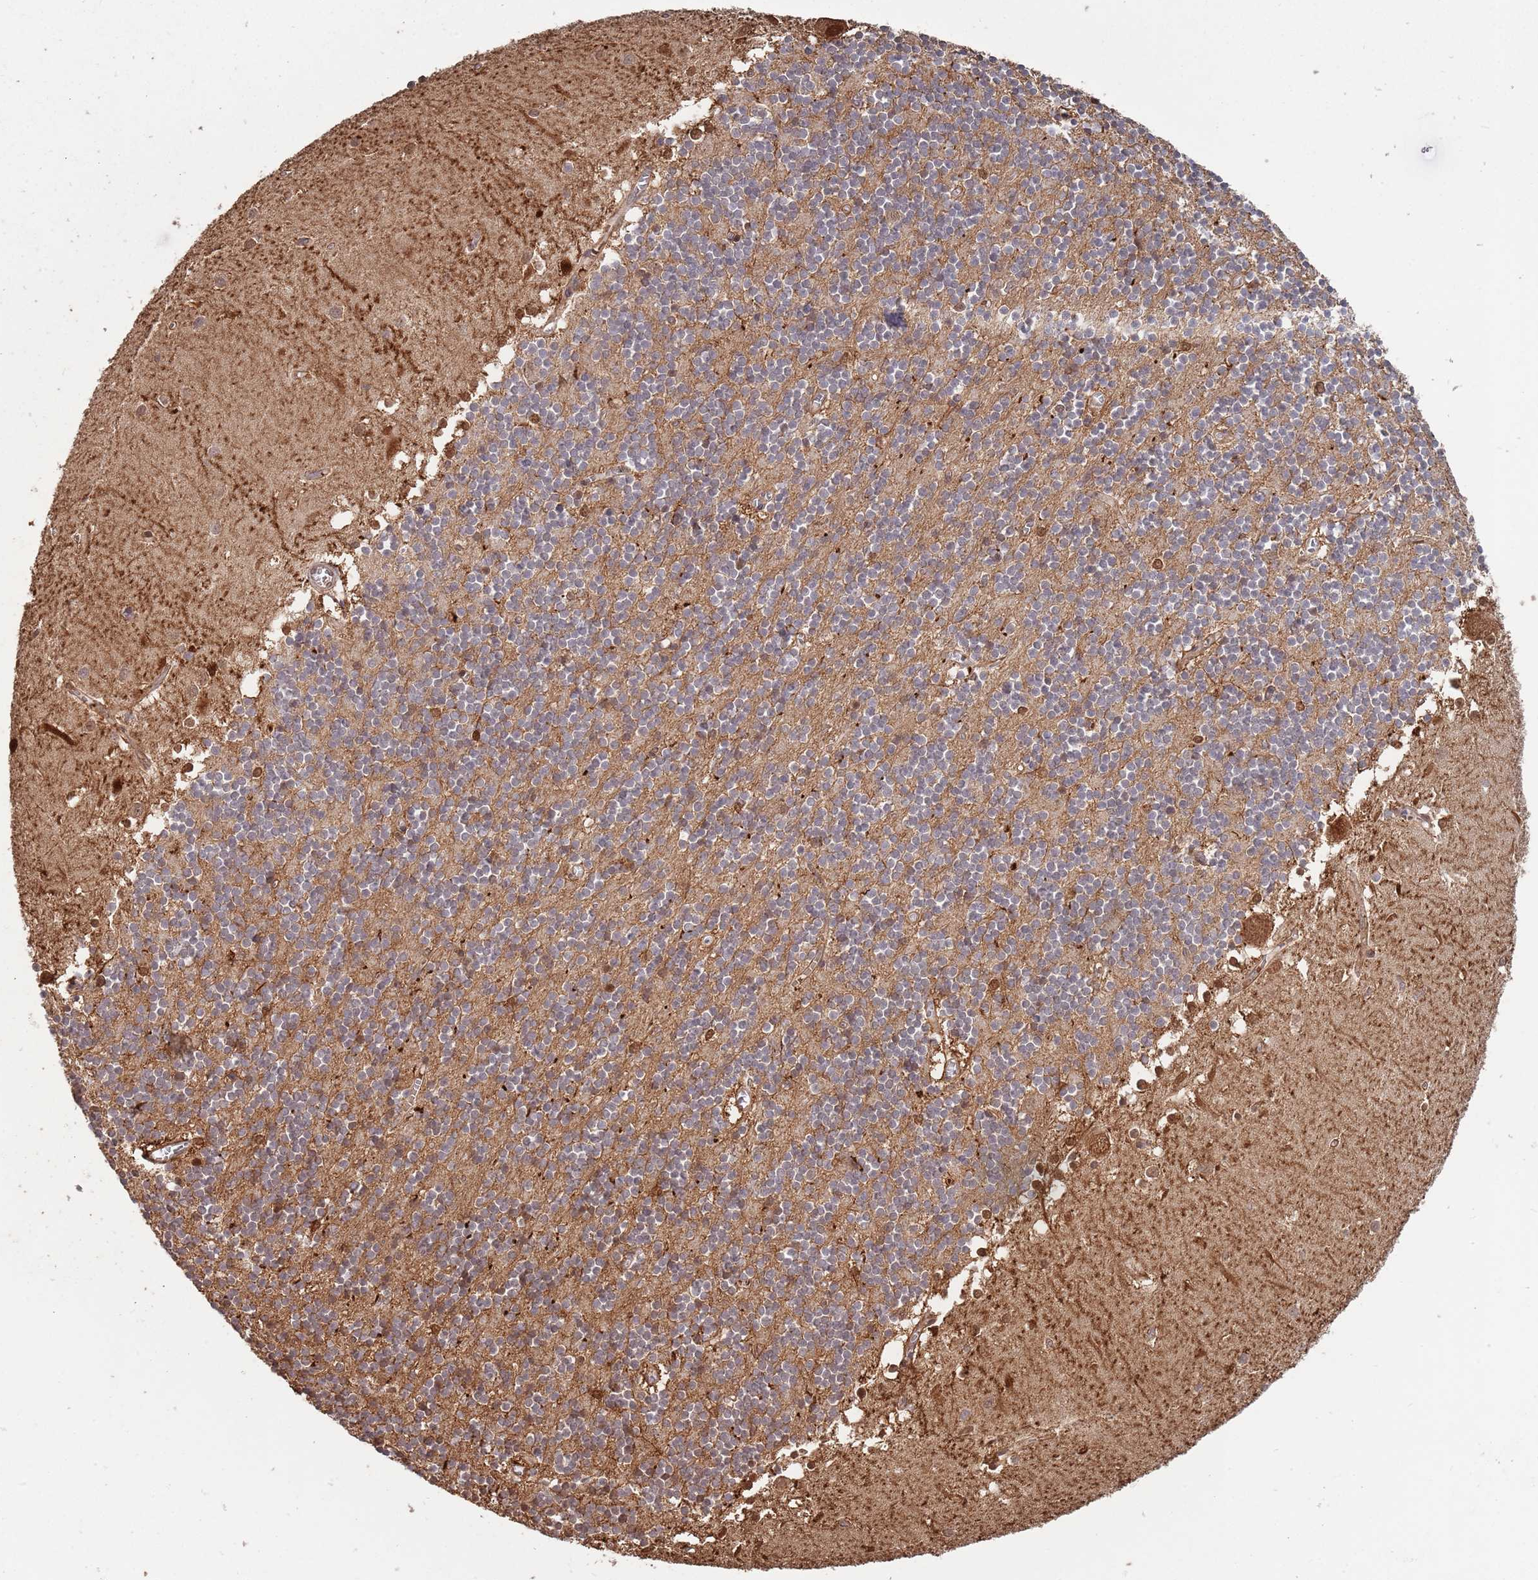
{"staining": {"intensity": "moderate", "quantity": "25%-75%", "location": "cytoplasmic/membranous"}, "tissue": "cerebellum", "cell_type": "Cells in granular layer", "image_type": "normal", "snomed": [{"axis": "morphology", "description": "Normal tissue, NOS"}, {"axis": "topography", "description": "Cerebellum"}], "caption": "This histopathology image shows immunohistochemistry staining of normal human cerebellum, with medium moderate cytoplasmic/membranous positivity in approximately 25%-75% of cells in granular layer.", "gene": "SALL1", "patient": {"sex": "male", "age": 54}}